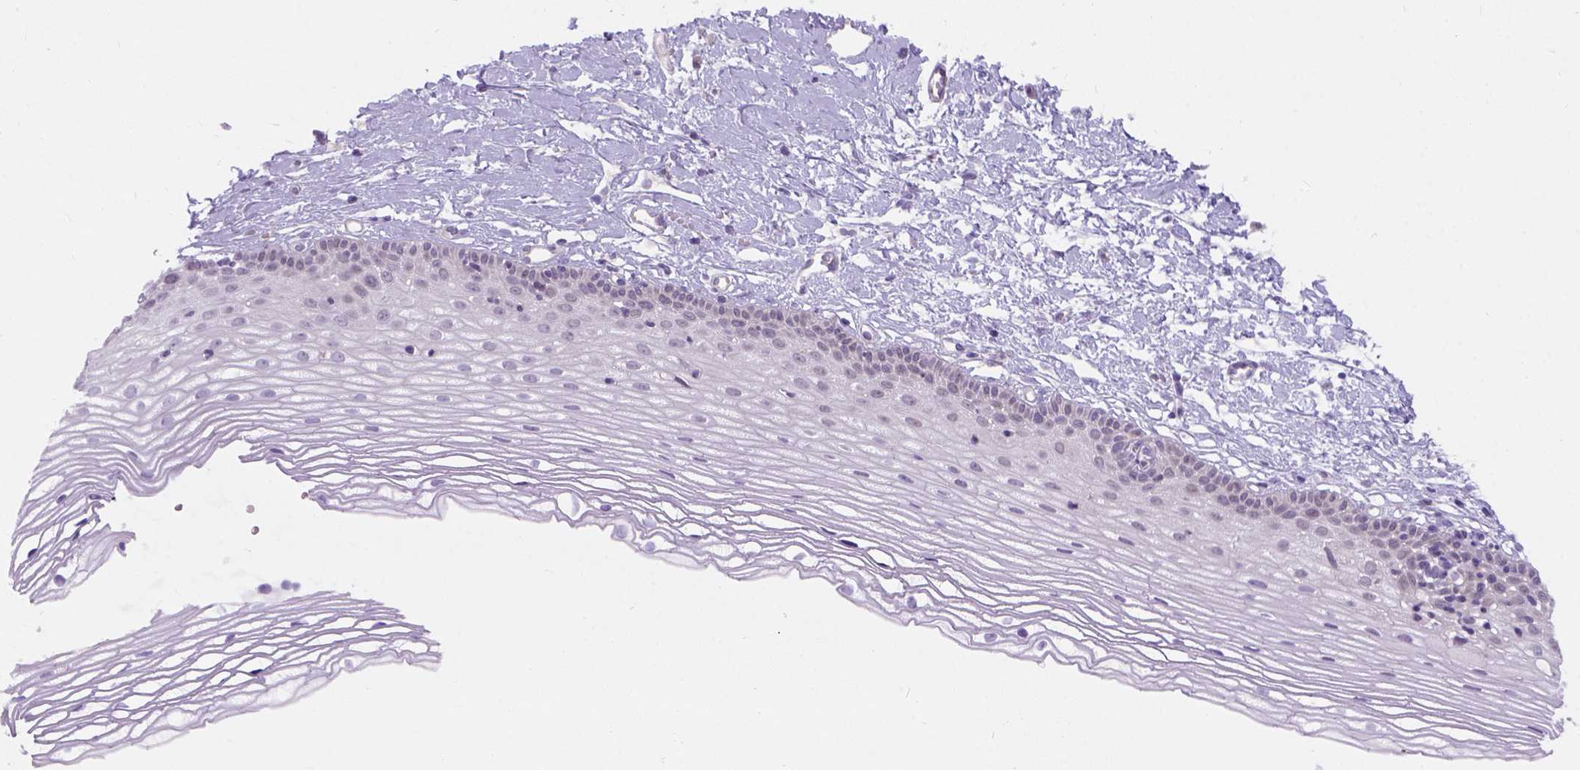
{"staining": {"intensity": "negative", "quantity": "none", "location": "none"}, "tissue": "cervix", "cell_type": "Glandular cells", "image_type": "normal", "snomed": [{"axis": "morphology", "description": "Normal tissue, NOS"}, {"axis": "topography", "description": "Cervix"}], "caption": "Cervix stained for a protein using IHC reveals no staining glandular cells.", "gene": "C20orf144", "patient": {"sex": "female", "age": 40}}